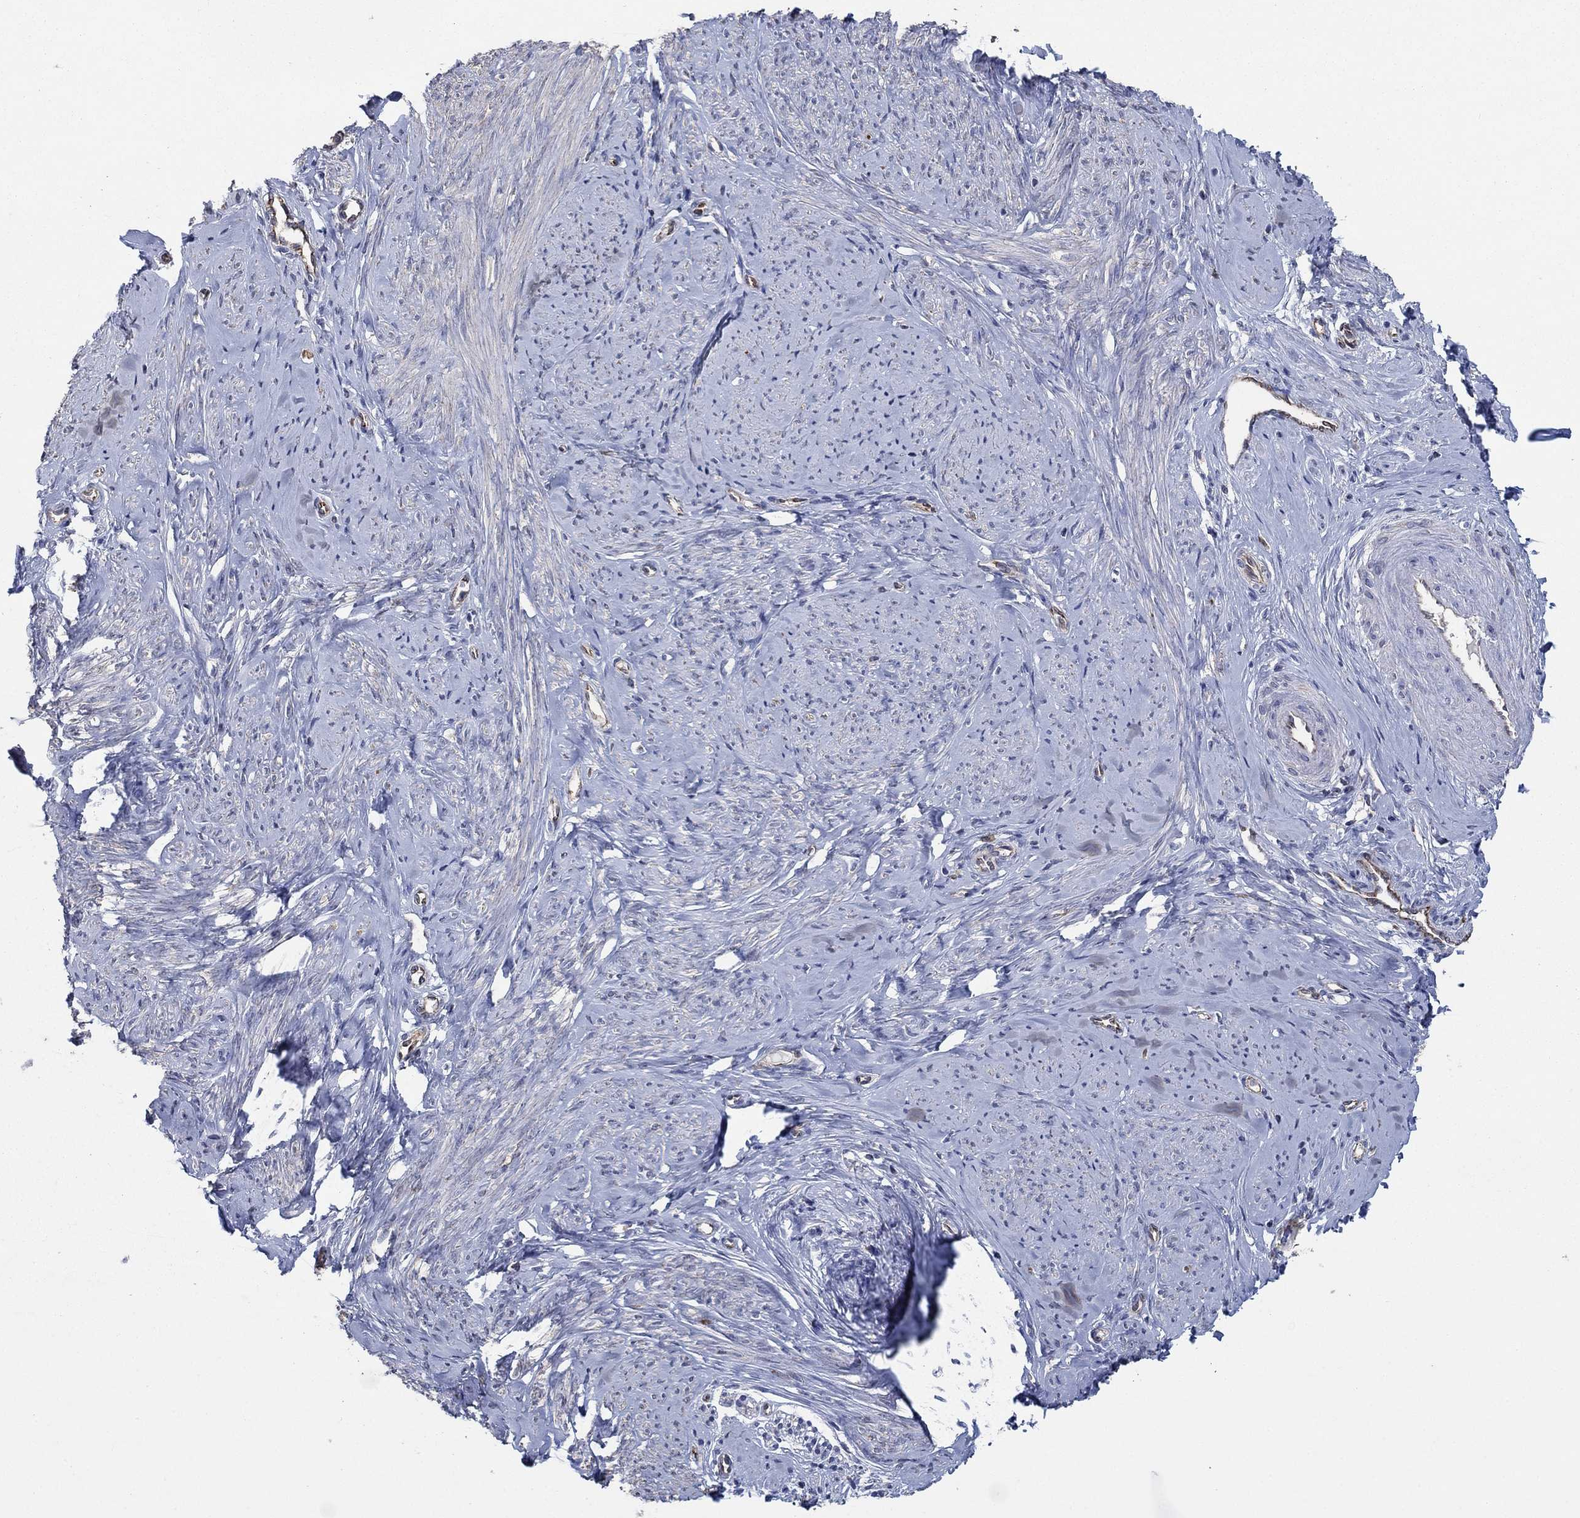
{"staining": {"intensity": "negative", "quantity": "none", "location": "none"}, "tissue": "smooth muscle", "cell_type": "Smooth muscle cells", "image_type": "normal", "snomed": [{"axis": "morphology", "description": "Normal tissue, NOS"}, {"axis": "topography", "description": "Smooth muscle"}], "caption": "This is an immunohistochemistry image of benign human smooth muscle. There is no staining in smooth muscle cells.", "gene": "HID1", "patient": {"sex": "female", "age": 48}}